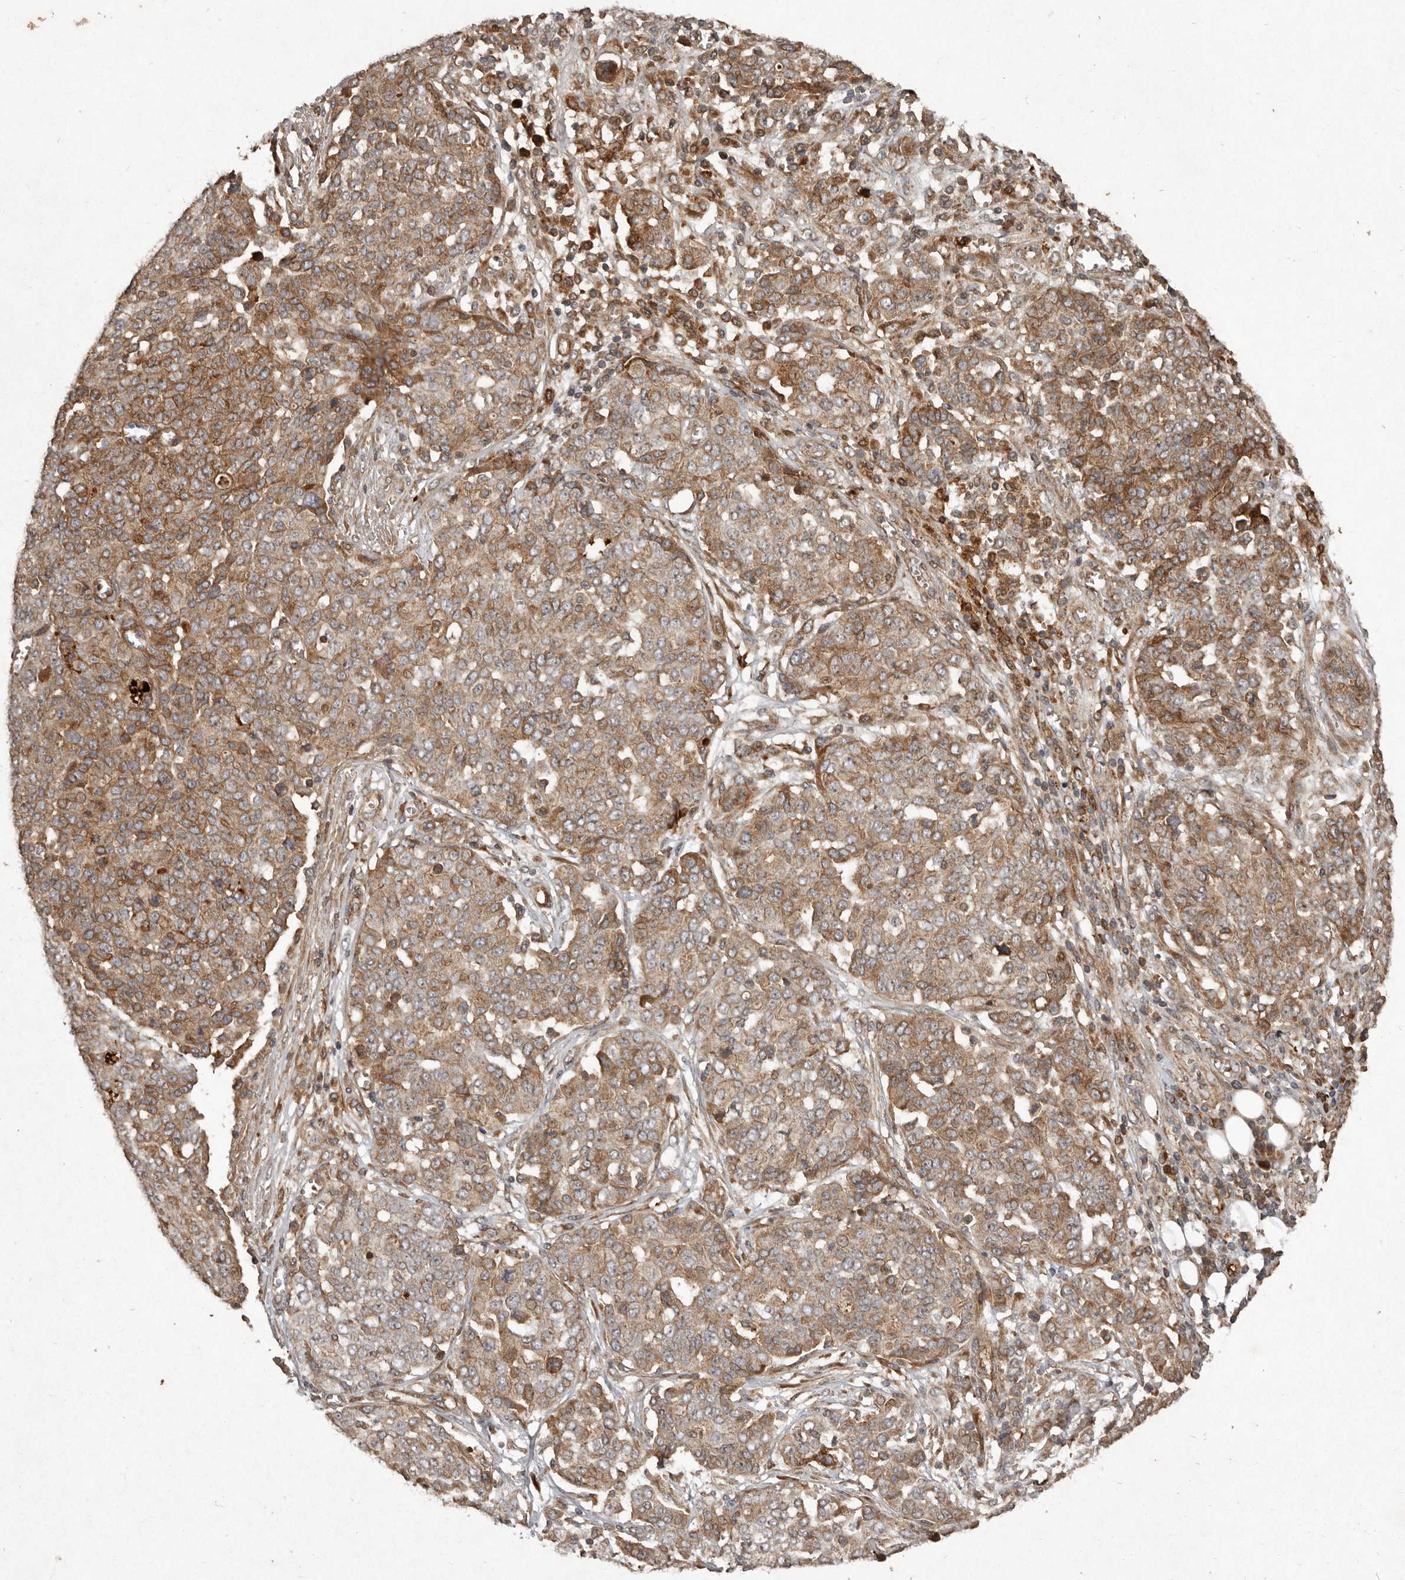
{"staining": {"intensity": "moderate", "quantity": ">75%", "location": "cytoplasmic/membranous"}, "tissue": "ovarian cancer", "cell_type": "Tumor cells", "image_type": "cancer", "snomed": [{"axis": "morphology", "description": "Cystadenocarcinoma, serous, NOS"}, {"axis": "topography", "description": "Soft tissue"}, {"axis": "topography", "description": "Ovary"}], "caption": "Immunohistochemistry (IHC) image of neoplastic tissue: ovarian cancer stained using IHC reveals medium levels of moderate protein expression localized specifically in the cytoplasmic/membranous of tumor cells, appearing as a cytoplasmic/membranous brown color.", "gene": "SEMA3A", "patient": {"sex": "female", "age": 57}}